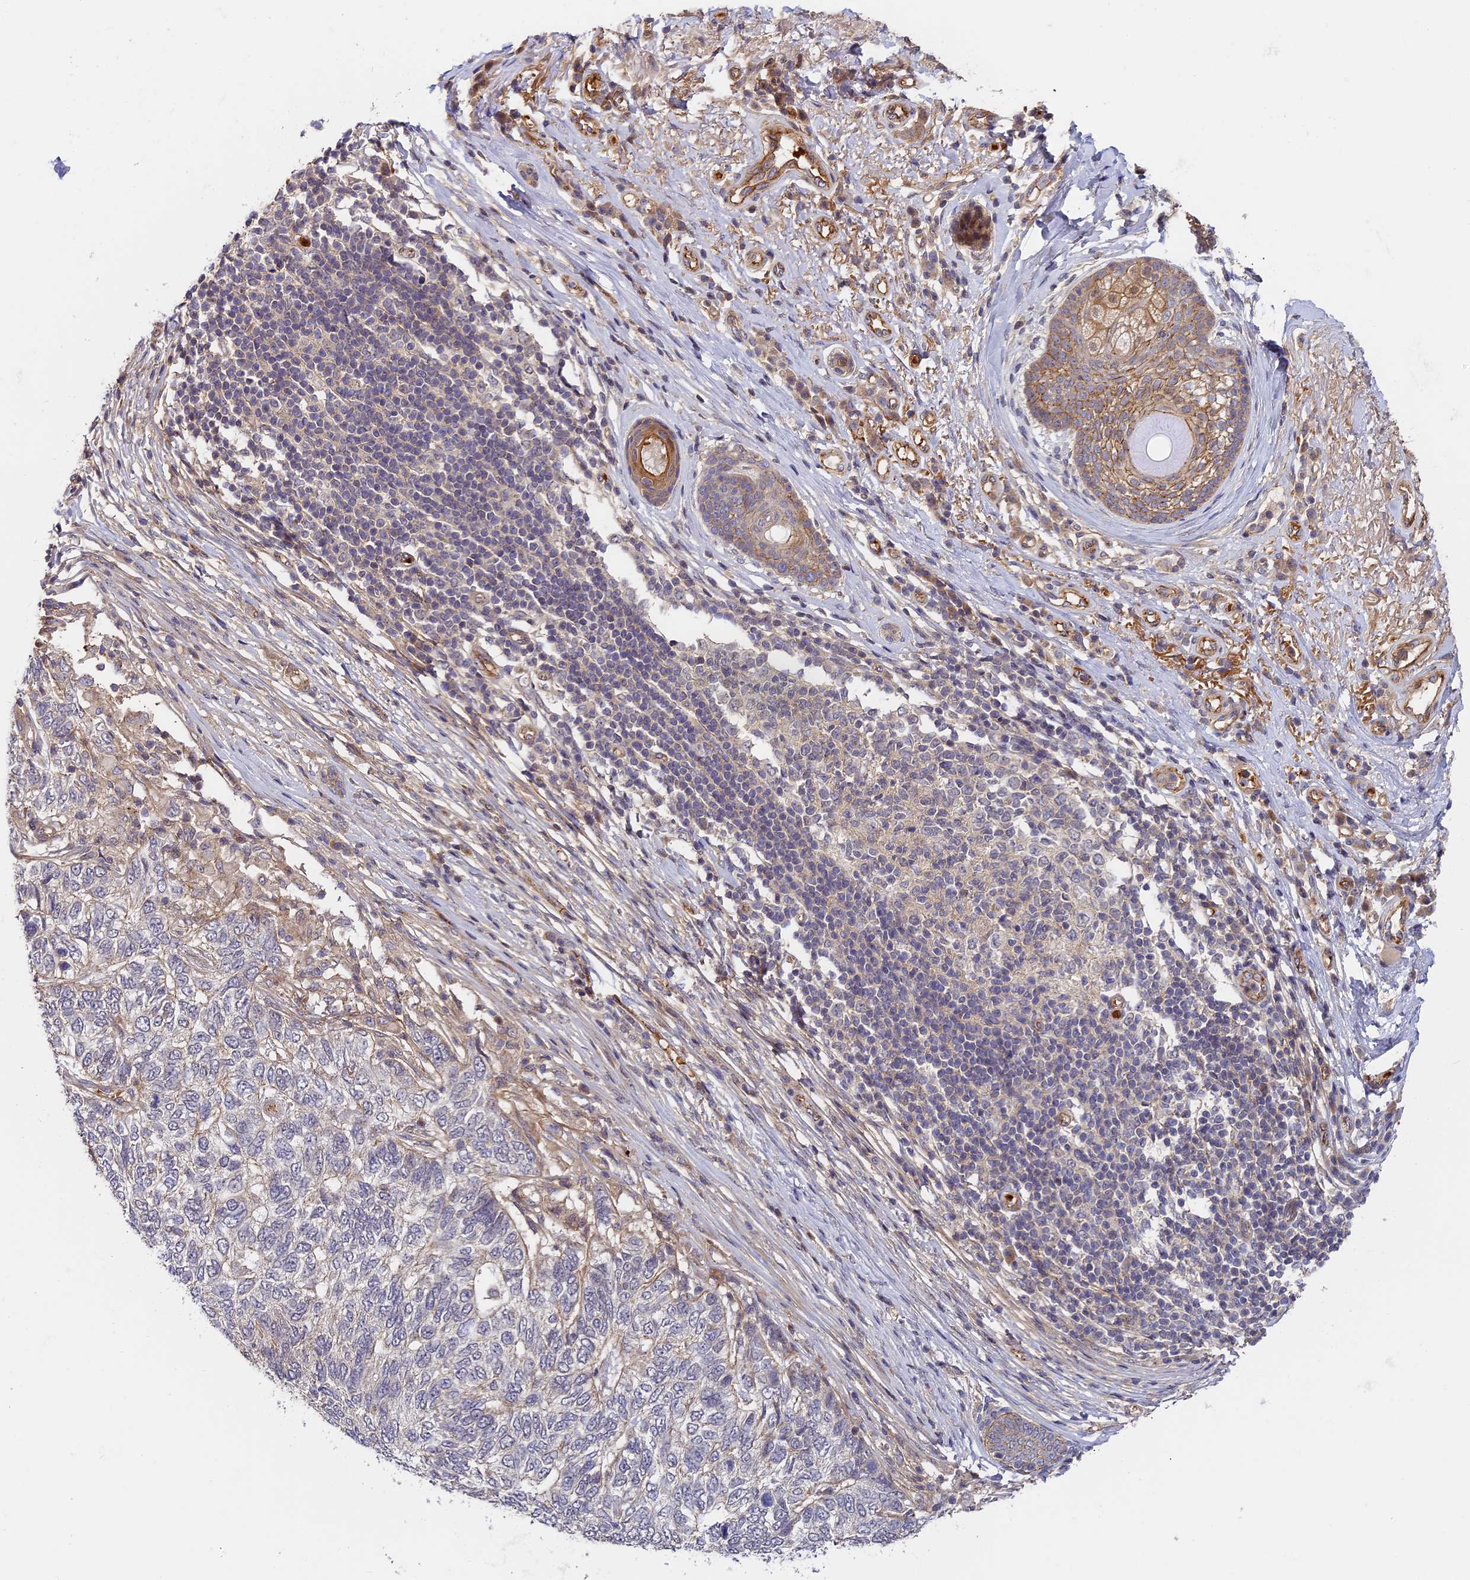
{"staining": {"intensity": "negative", "quantity": "none", "location": "none"}, "tissue": "skin cancer", "cell_type": "Tumor cells", "image_type": "cancer", "snomed": [{"axis": "morphology", "description": "Basal cell carcinoma"}, {"axis": "topography", "description": "Skin"}], "caption": "Basal cell carcinoma (skin) was stained to show a protein in brown. There is no significant positivity in tumor cells.", "gene": "MISP3", "patient": {"sex": "female", "age": 65}}